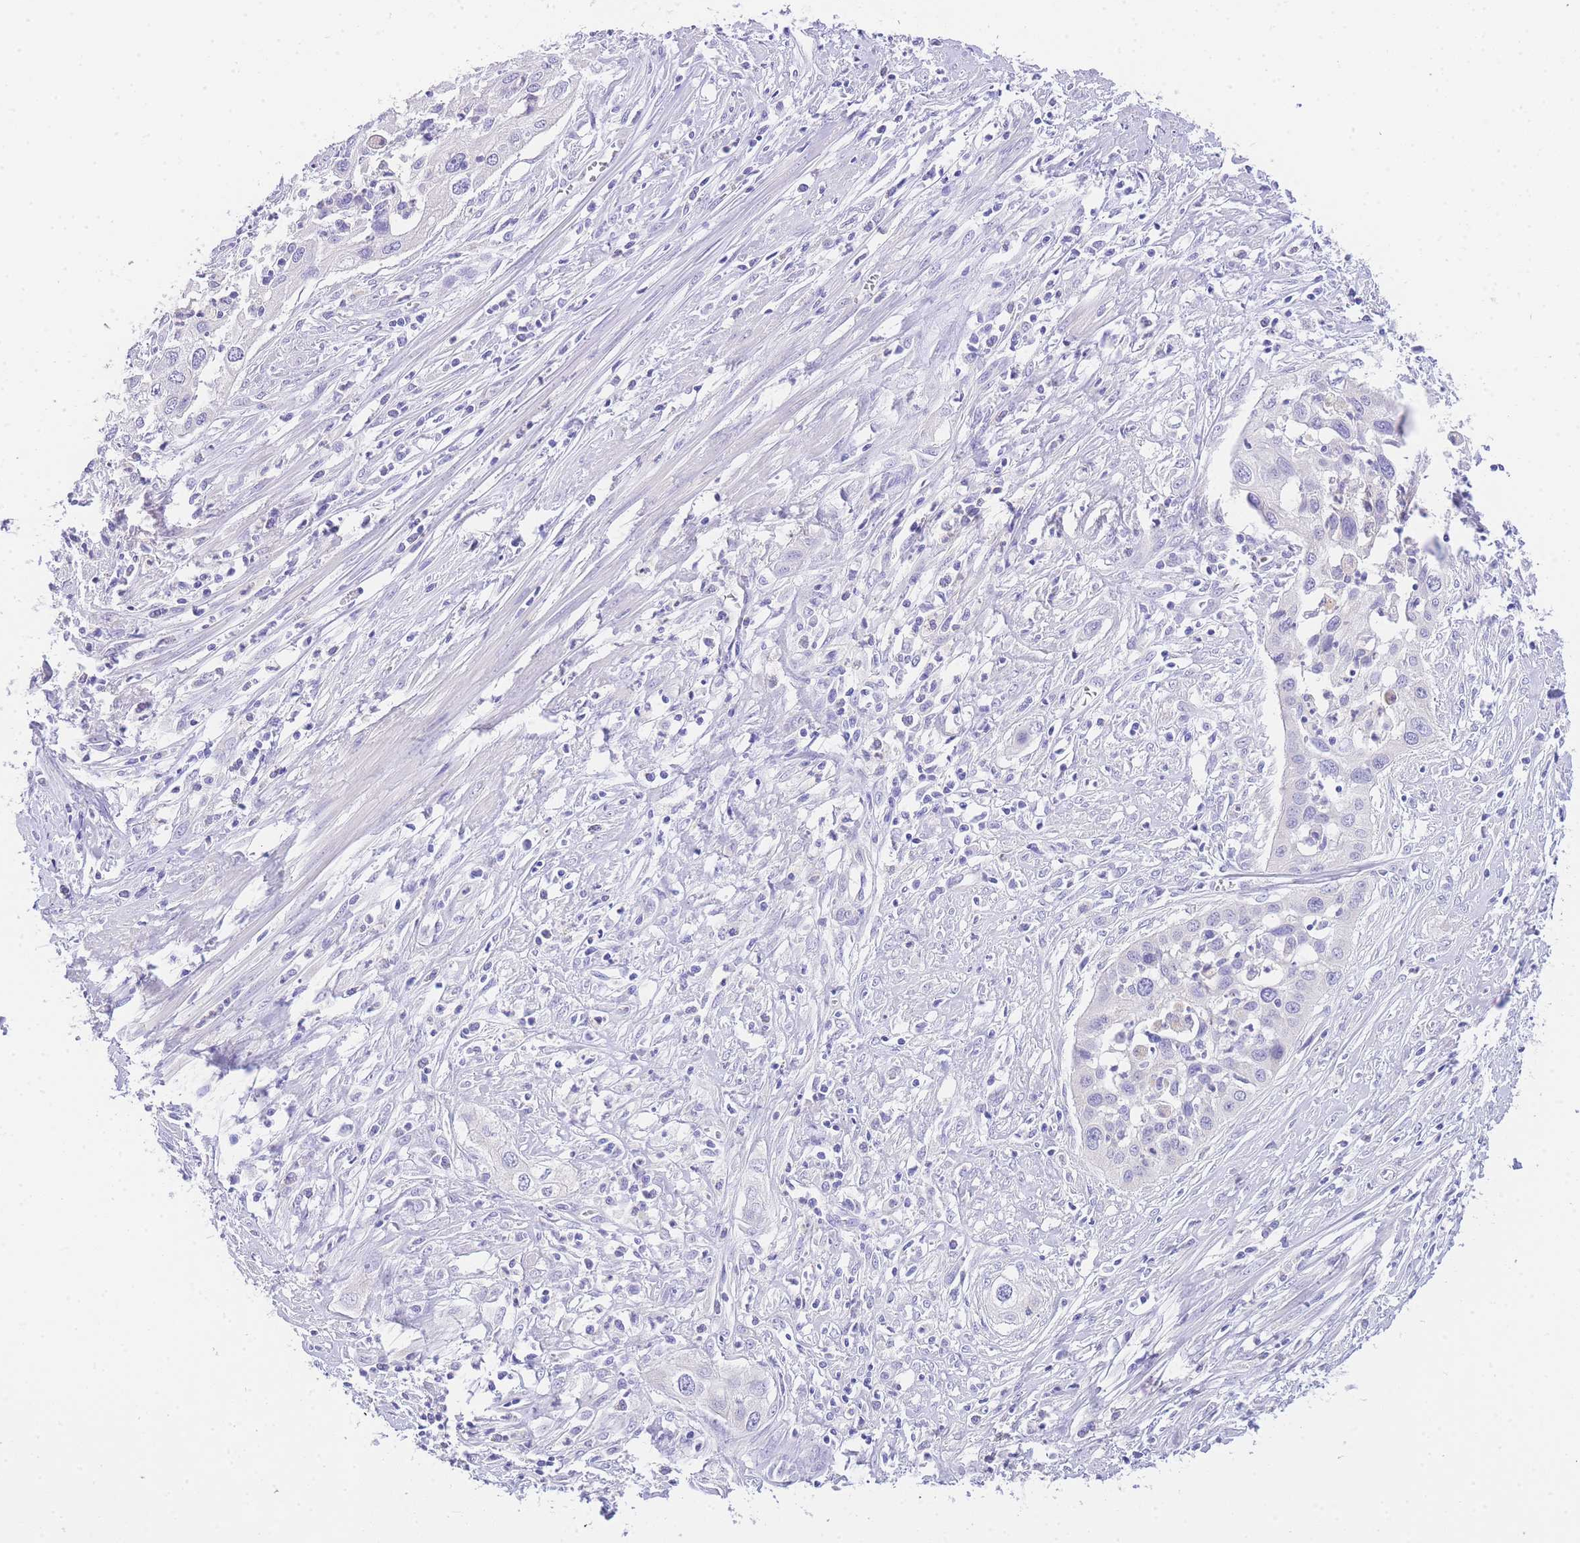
{"staining": {"intensity": "negative", "quantity": "none", "location": "none"}, "tissue": "cervical cancer", "cell_type": "Tumor cells", "image_type": "cancer", "snomed": [{"axis": "morphology", "description": "Squamous cell carcinoma, NOS"}, {"axis": "topography", "description": "Cervix"}], "caption": "An immunohistochemistry micrograph of cervical cancer is shown. There is no staining in tumor cells of cervical cancer.", "gene": "EPN2", "patient": {"sex": "female", "age": 34}}